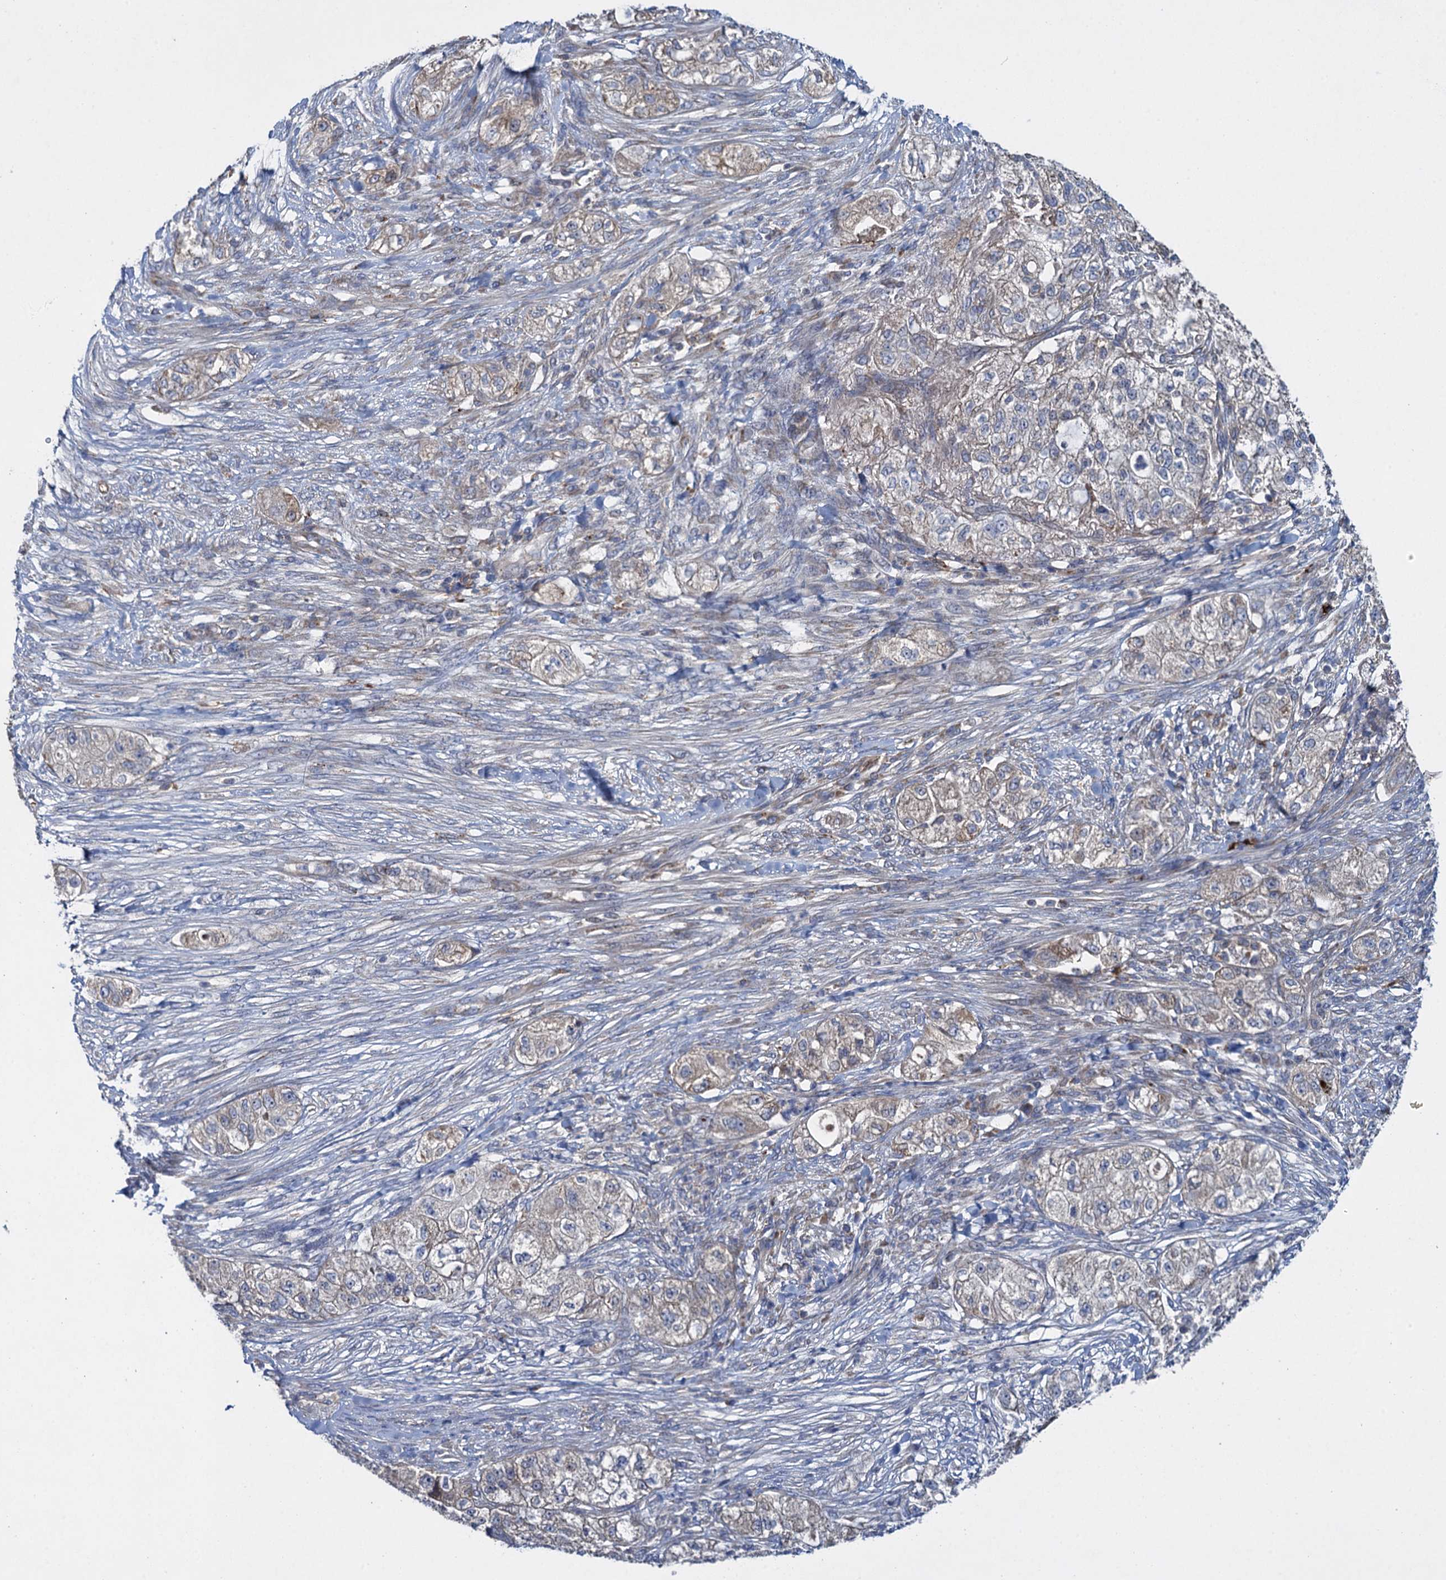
{"staining": {"intensity": "weak", "quantity": "<25%", "location": "cytoplasmic/membranous"}, "tissue": "pancreatic cancer", "cell_type": "Tumor cells", "image_type": "cancer", "snomed": [{"axis": "morphology", "description": "Adenocarcinoma, NOS"}, {"axis": "topography", "description": "Pancreas"}], "caption": "DAB (3,3'-diaminobenzidine) immunohistochemical staining of pancreatic cancer reveals no significant positivity in tumor cells.", "gene": "TXNDC11", "patient": {"sex": "female", "age": 78}}